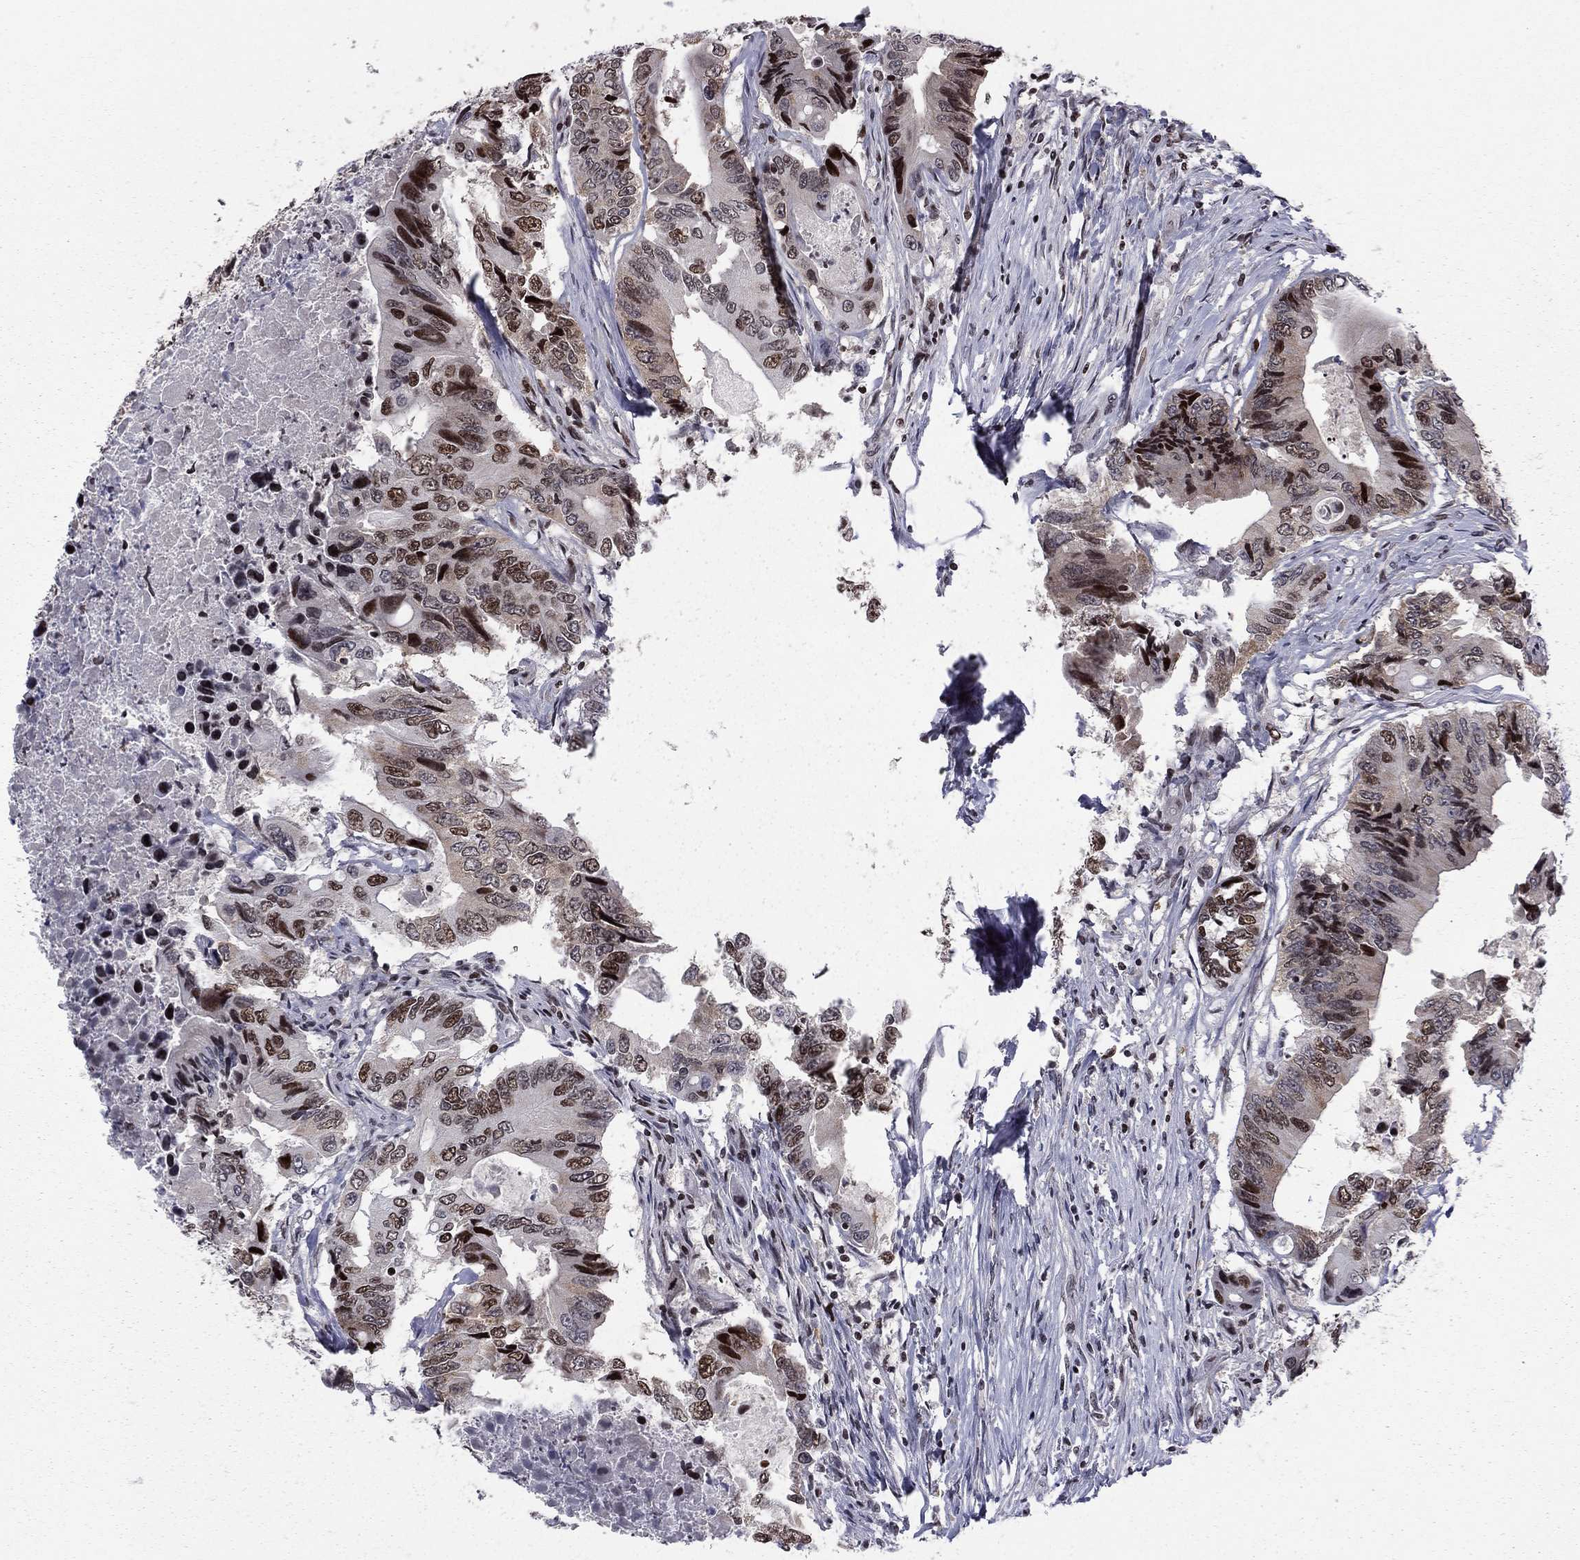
{"staining": {"intensity": "strong", "quantity": ">75%", "location": "nuclear"}, "tissue": "colorectal cancer", "cell_type": "Tumor cells", "image_type": "cancer", "snomed": [{"axis": "morphology", "description": "Adenocarcinoma, NOS"}, {"axis": "topography", "description": "Colon"}], "caption": "Immunohistochemical staining of adenocarcinoma (colorectal) shows high levels of strong nuclear protein expression in approximately >75% of tumor cells. (Stains: DAB in brown, nuclei in blue, Microscopy: brightfield microscopy at high magnification).", "gene": "RNASEH2C", "patient": {"sex": "female", "age": 90}}